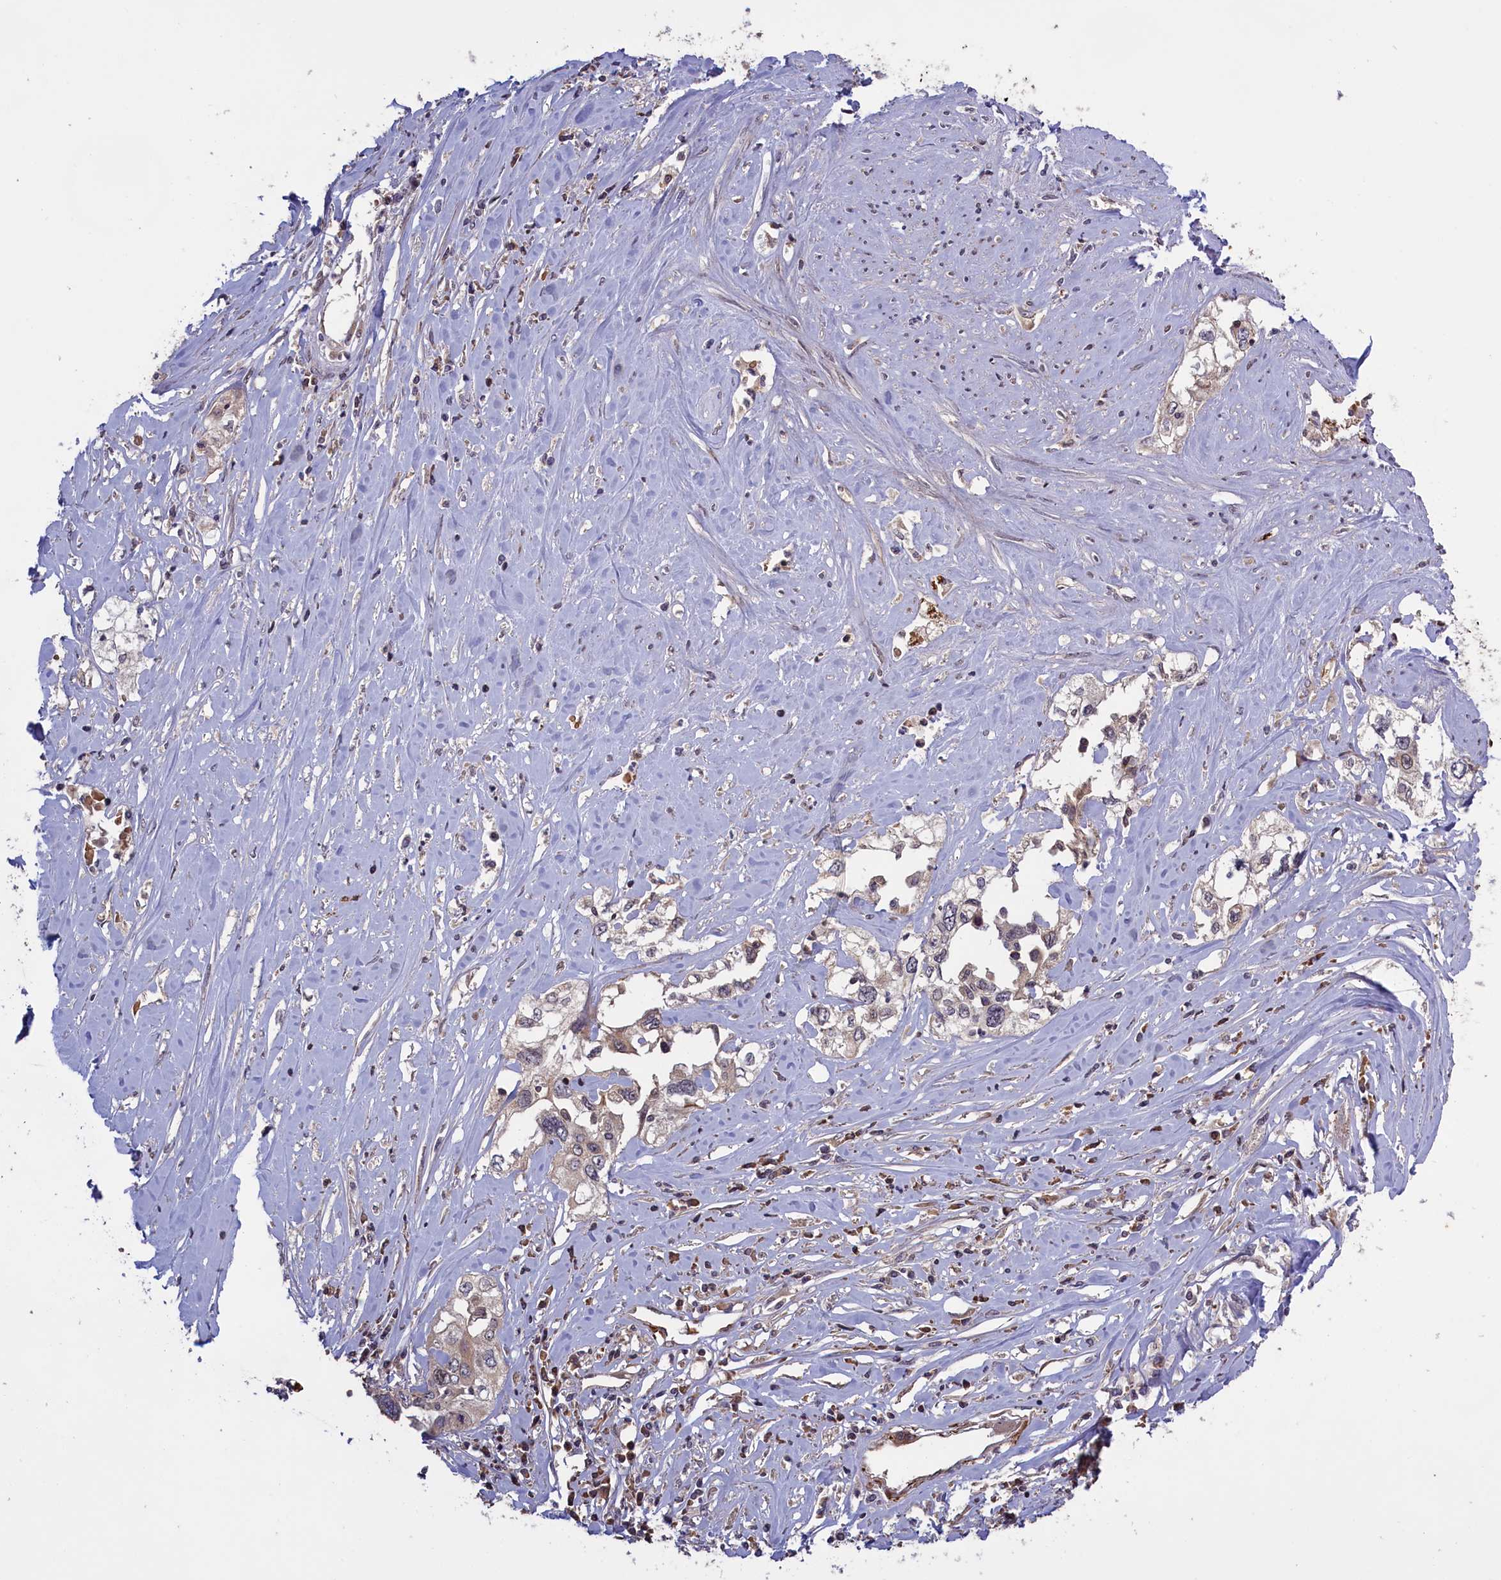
{"staining": {"intensity": "moderate", "quantity": "25%-75%", "location": "cytoplasmic/membranous"}, "tissue": "cervical cancer", "cell_type": "Tumor cells", "image_type": "cancer", "snomed": [{"axis": "morphology", "description": "Squamous cell carcinoma, NOS"}, {"axis": "topography", "description": "Cervix"}], "caption": "Immunohistochemical staining of cervical cancer (squamous cell carcinoma) exhibits moderate cytoplasmic/membranous protein staining in approximately 25%-75% of tumor cells.", "gene": "DENND1B", "patient": {"sex": "female", "age": 31}}